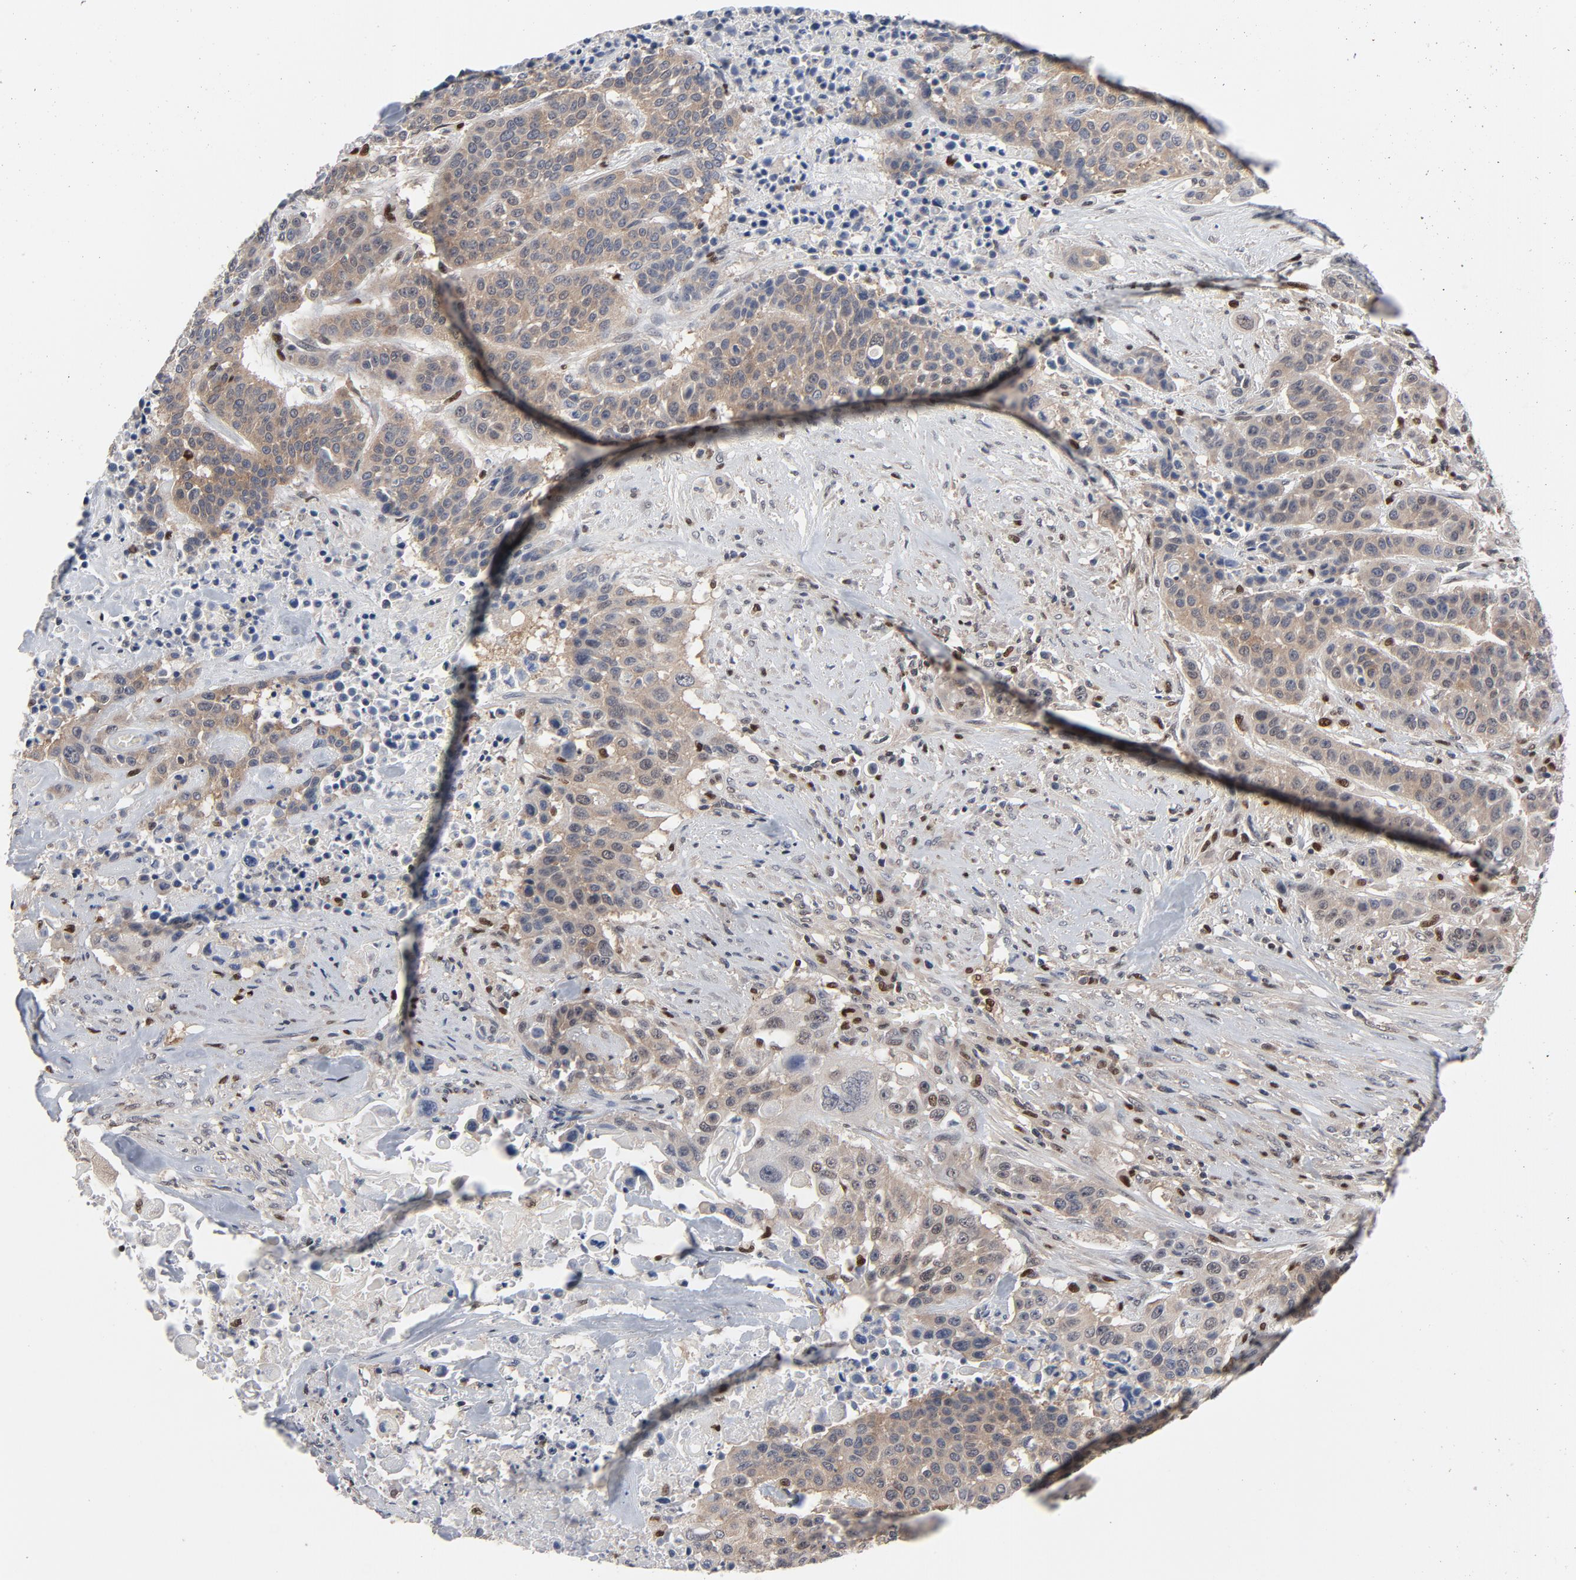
{"staining": {"intensity": "moderate", "quantity": ">75%", "location": "cytoplasmic/membranous"}, "tissue": "urothelial cancer", "cell_type": "Tumor cells", "image_type": "cancer", "snomed": [{"axis": "morphology", "description": "Urothelial carcinoma, High grade"}, {"axis": "topography", "description": "Urinary bladder"}], "caption": "DAB (3,3'-diaminobenzidine) immunohistochemical staining of human urothelial cancer demonstrates moderate cytoplasmic/membranous protein expression in about >75% of tumor cells. Nuclei are stained in blue.", "gene": "NFKB1", "patient": {"sex": "male", "age": 74}}